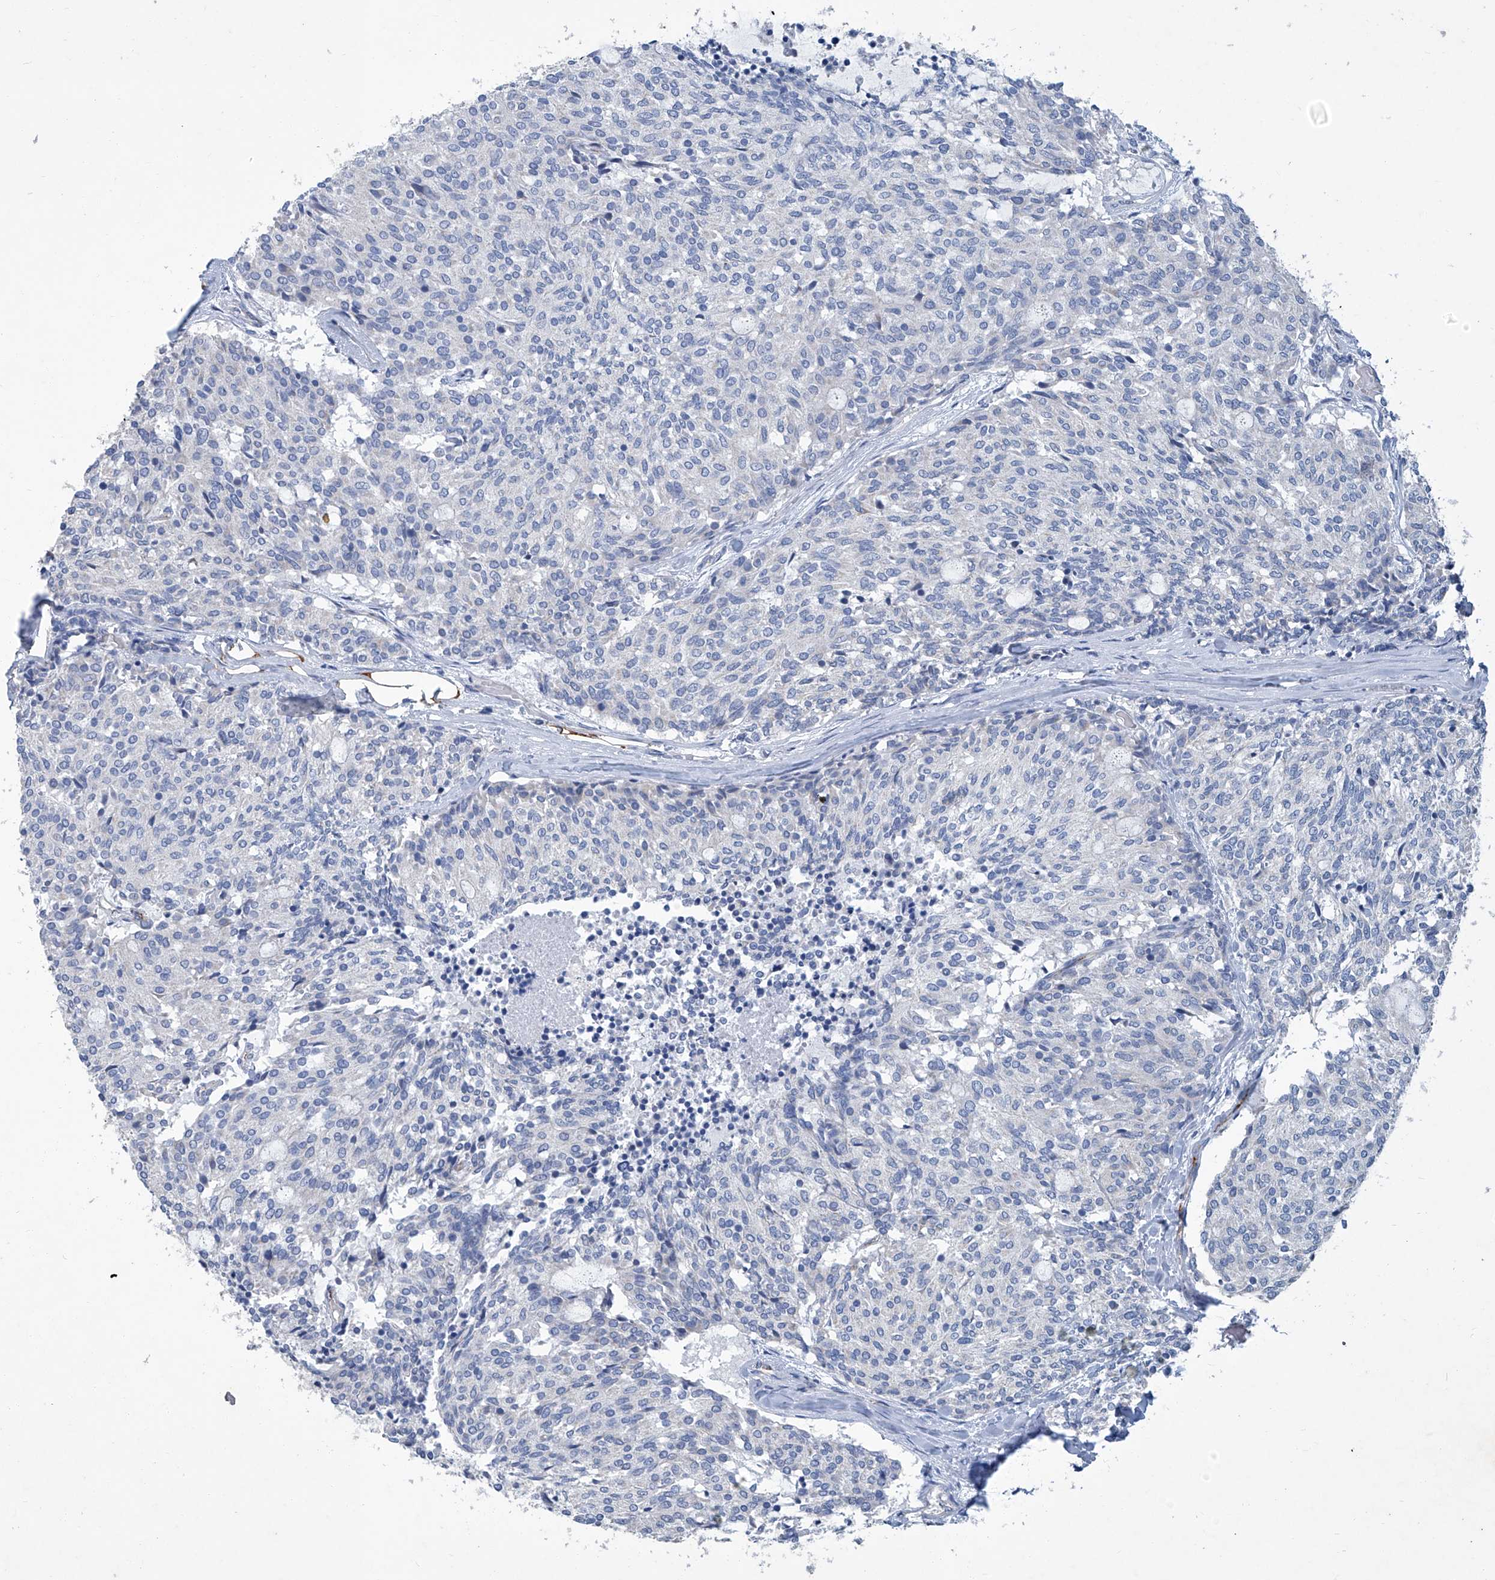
{"staining": {"intensity": "negative", "quantity": "none", "location": "none"}, "tissue": "carcinoid", "cell_type": "Tumor cells", "image_type": "cancer", "snomed": [{"axis": "morphology", "description": "Carcinoid, malignant, NOS"}, {"axis": "topography", "description": "Pancreas"}], "caption": "There is no significant positivity in tumor cells of malignant carcinoid.", "gene": "MTARC1", "patient": {"sex": "female", "age": 54}}